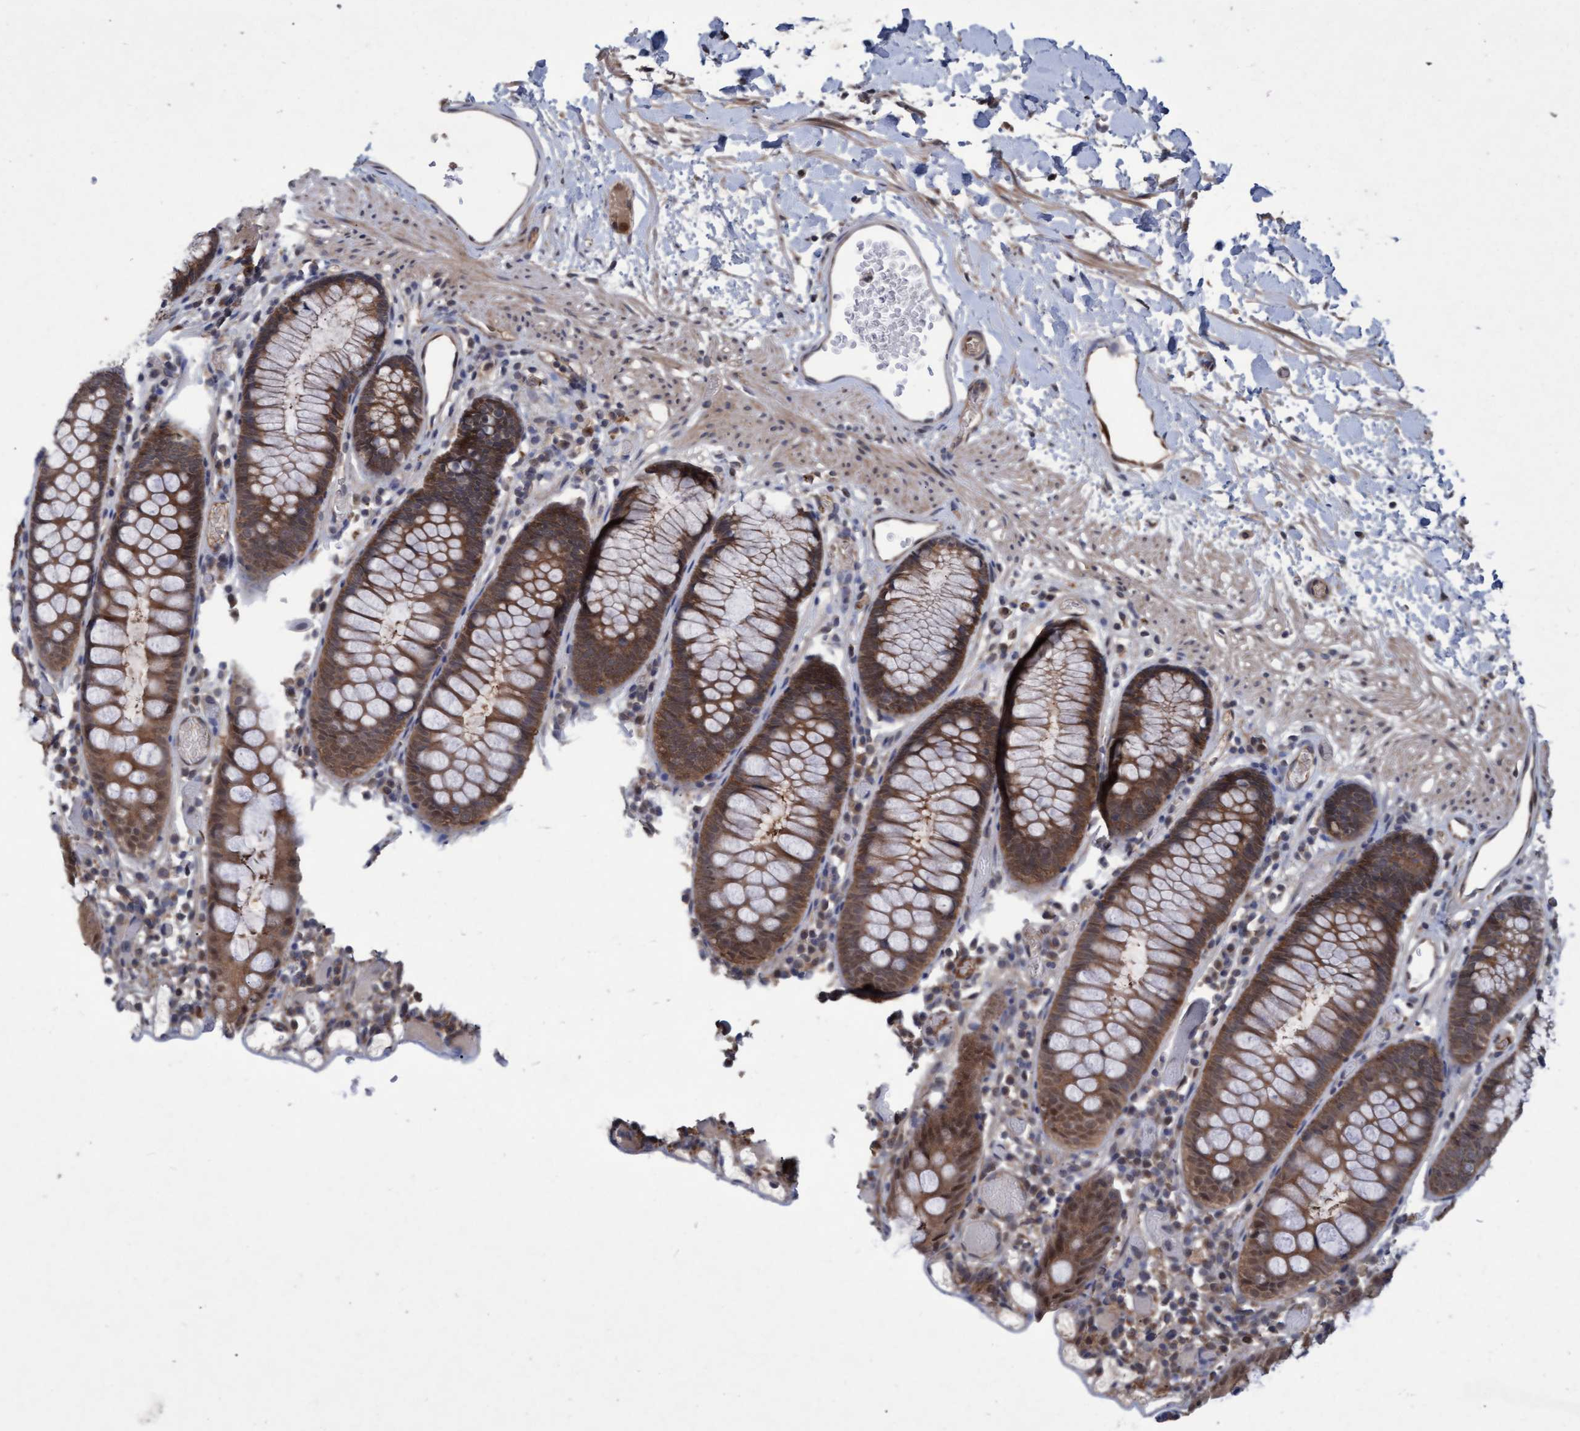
{"staining": {"intensity": "weak", "quantity": ">75%", "location": "cytoplasmic/membranous"}, "tissue": "colon", "cell_type": "Endothelial cells", "image_type": "normal", "snomed": [{"axis": "morphology", "description": "Normal tissue, NOS"}, {"axis": "topography", "description": "Colon"}], "caption": "Endothelial cells exhibit low levels of weak cytoplasmic/membranous expression in about >75% of cells in benign colon. The staining is performed using DAB brown chromogen to label protein expression. The nuclei are counter-stained blue using hematoxylin.", "gene": "PSMB6", "patient": {"sex": "male", "age": 14}}